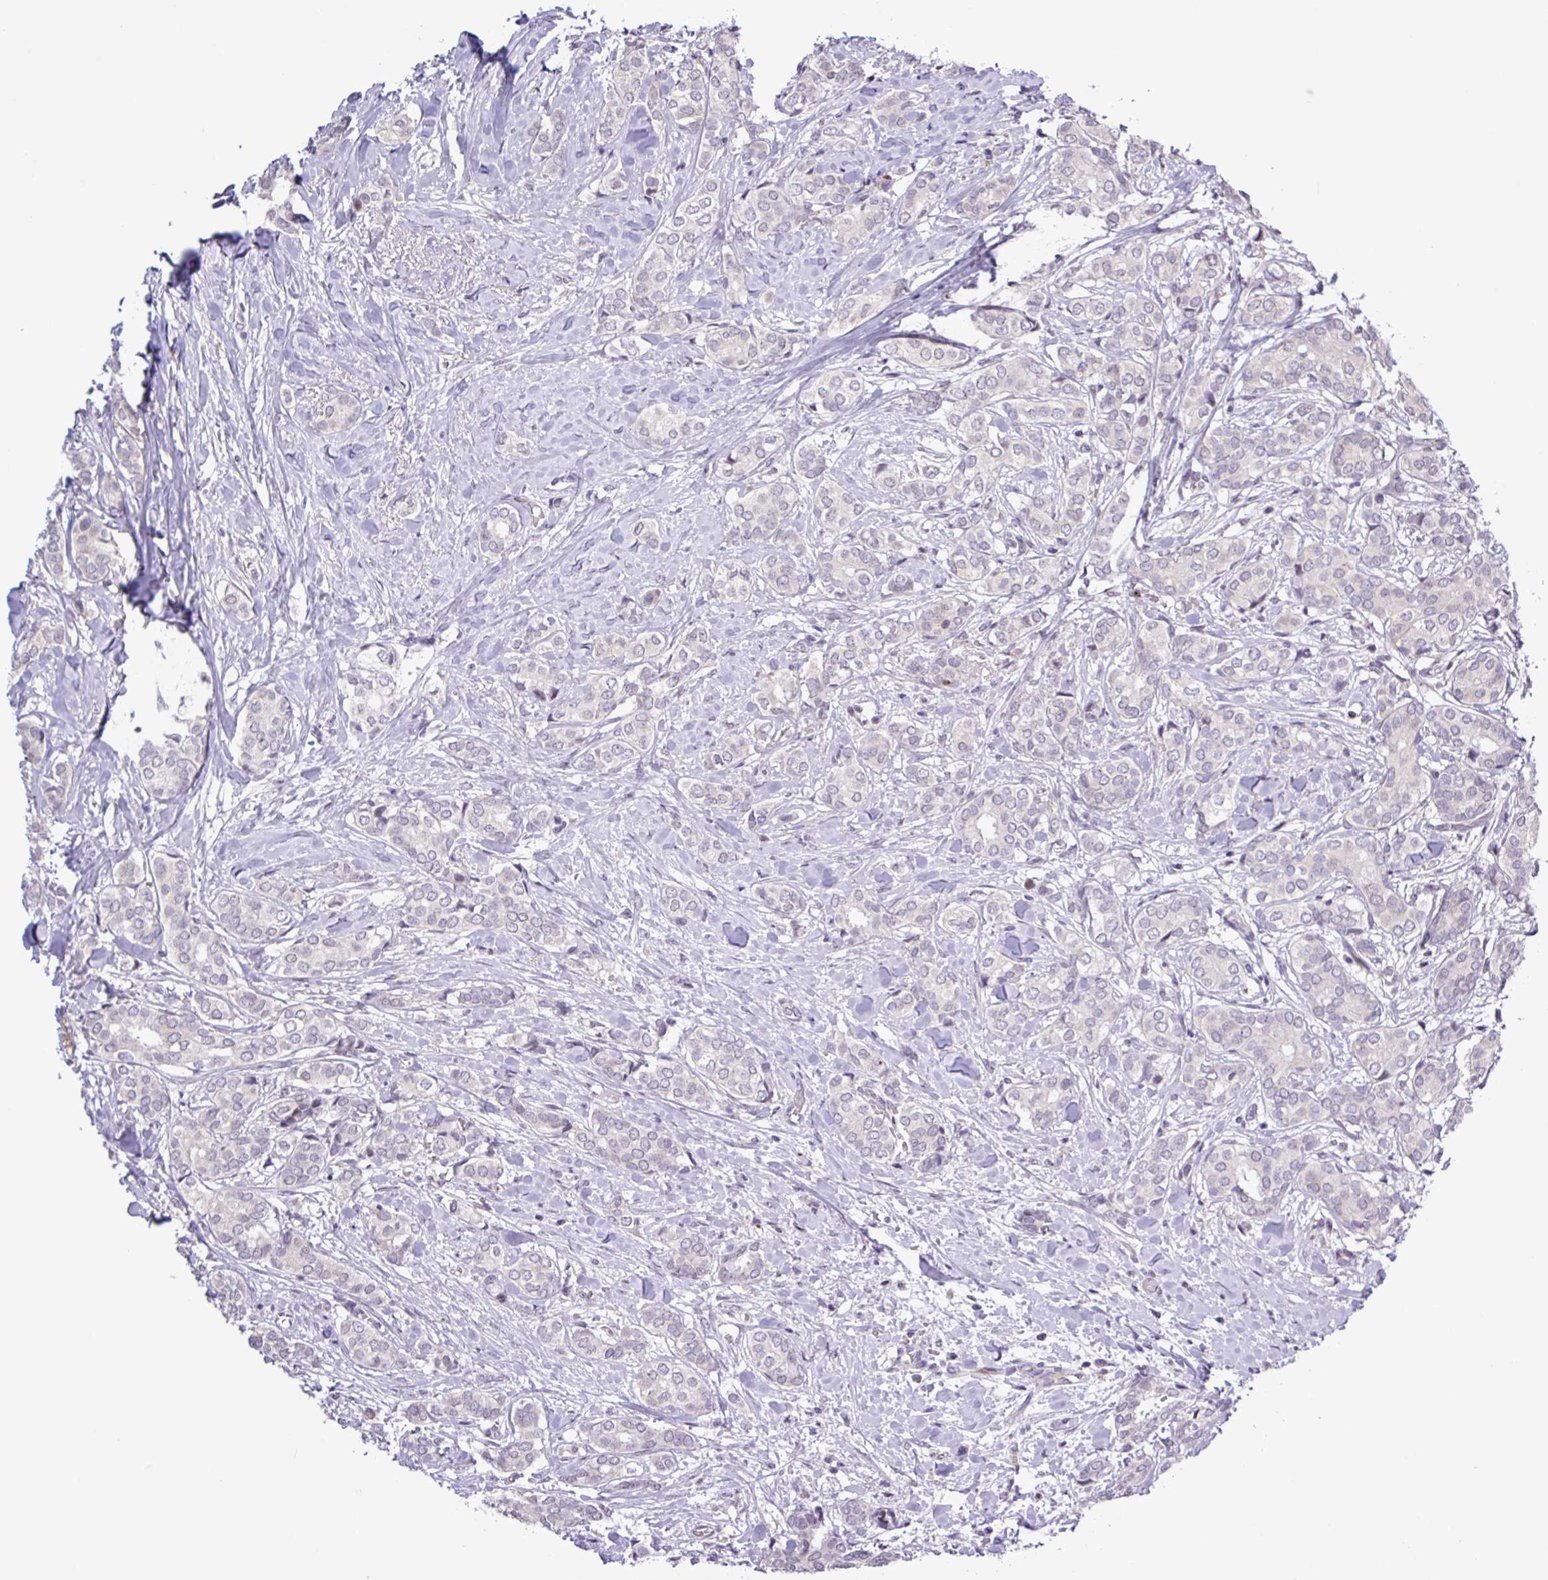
{"staining": {"intensity": "negative", "quantity": "none", "location": "none"}, "tissue": "breast cancer", "cell_type": "Tumor cells", "image_type": "cancer", "snomed": [{"axis": "morphology", "description": "Duct carcinoma"}, {"axis": "topography", "description": "Breast"}], "caption": "Protein analysis of breast cancer displays no significant positivity in tumor cells.", "gene": "RTL3", "patient": {"sex": "female", "age": 73}}